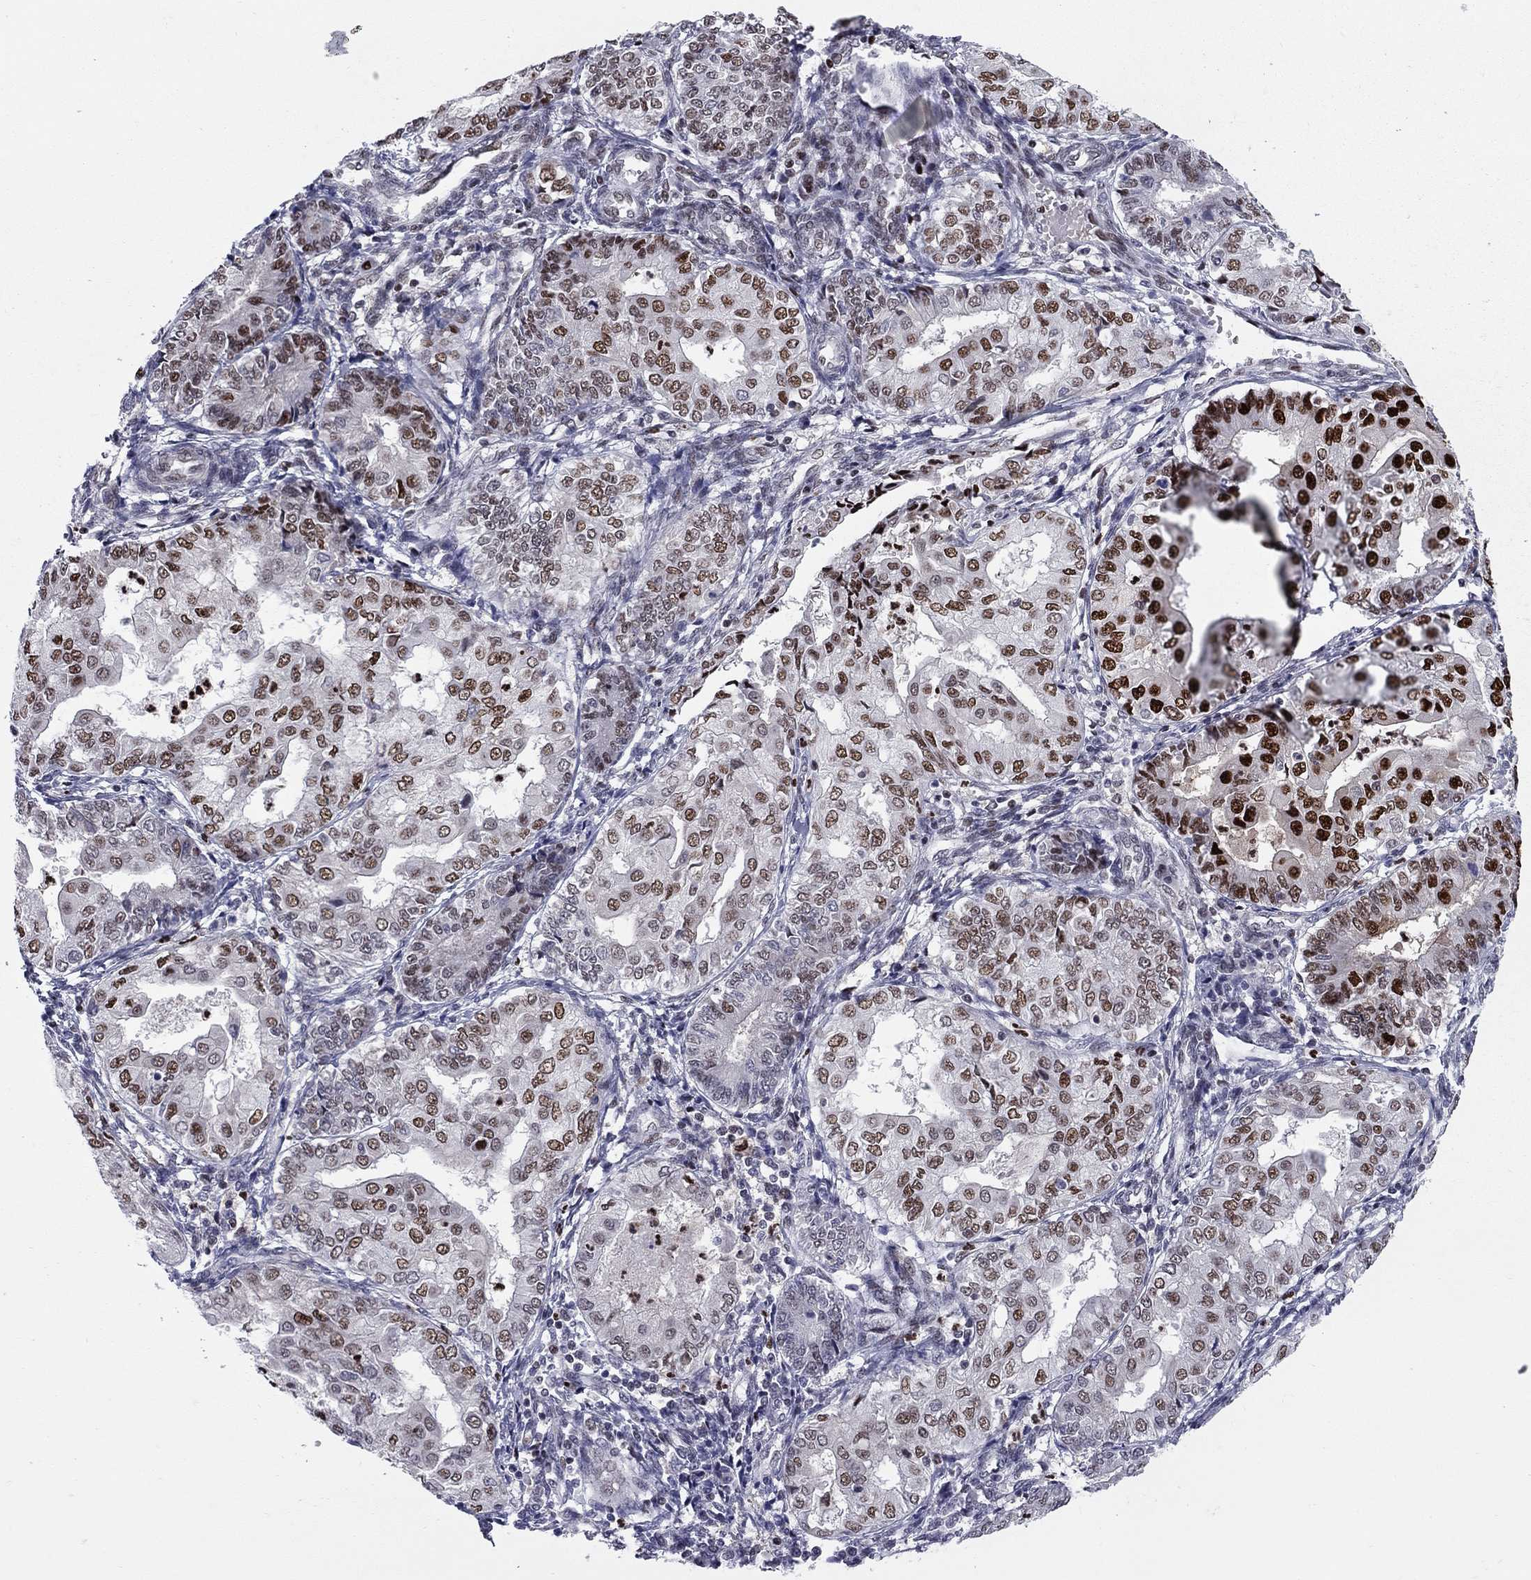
{"staining": {"intensity": "strong", "quantity": "25%-75%", "location": "nuclear"}, "tissue": "endometrial cancer", "cell_type": "Tumor cells", "image_type": "cancer", "snomed": [{"axis": "morphology", "description": "Adenocarcinoma, NOS"}, {"axis": "topography", "description": "Endometrium"}], "caption": "The histopathology image exhibits staining of endometrial cancer, revealing strong nuclear protein expression (brown color) within tumor cells.", "gene": "PCGF3", "patient": {"sex": "female", "age": 68}}